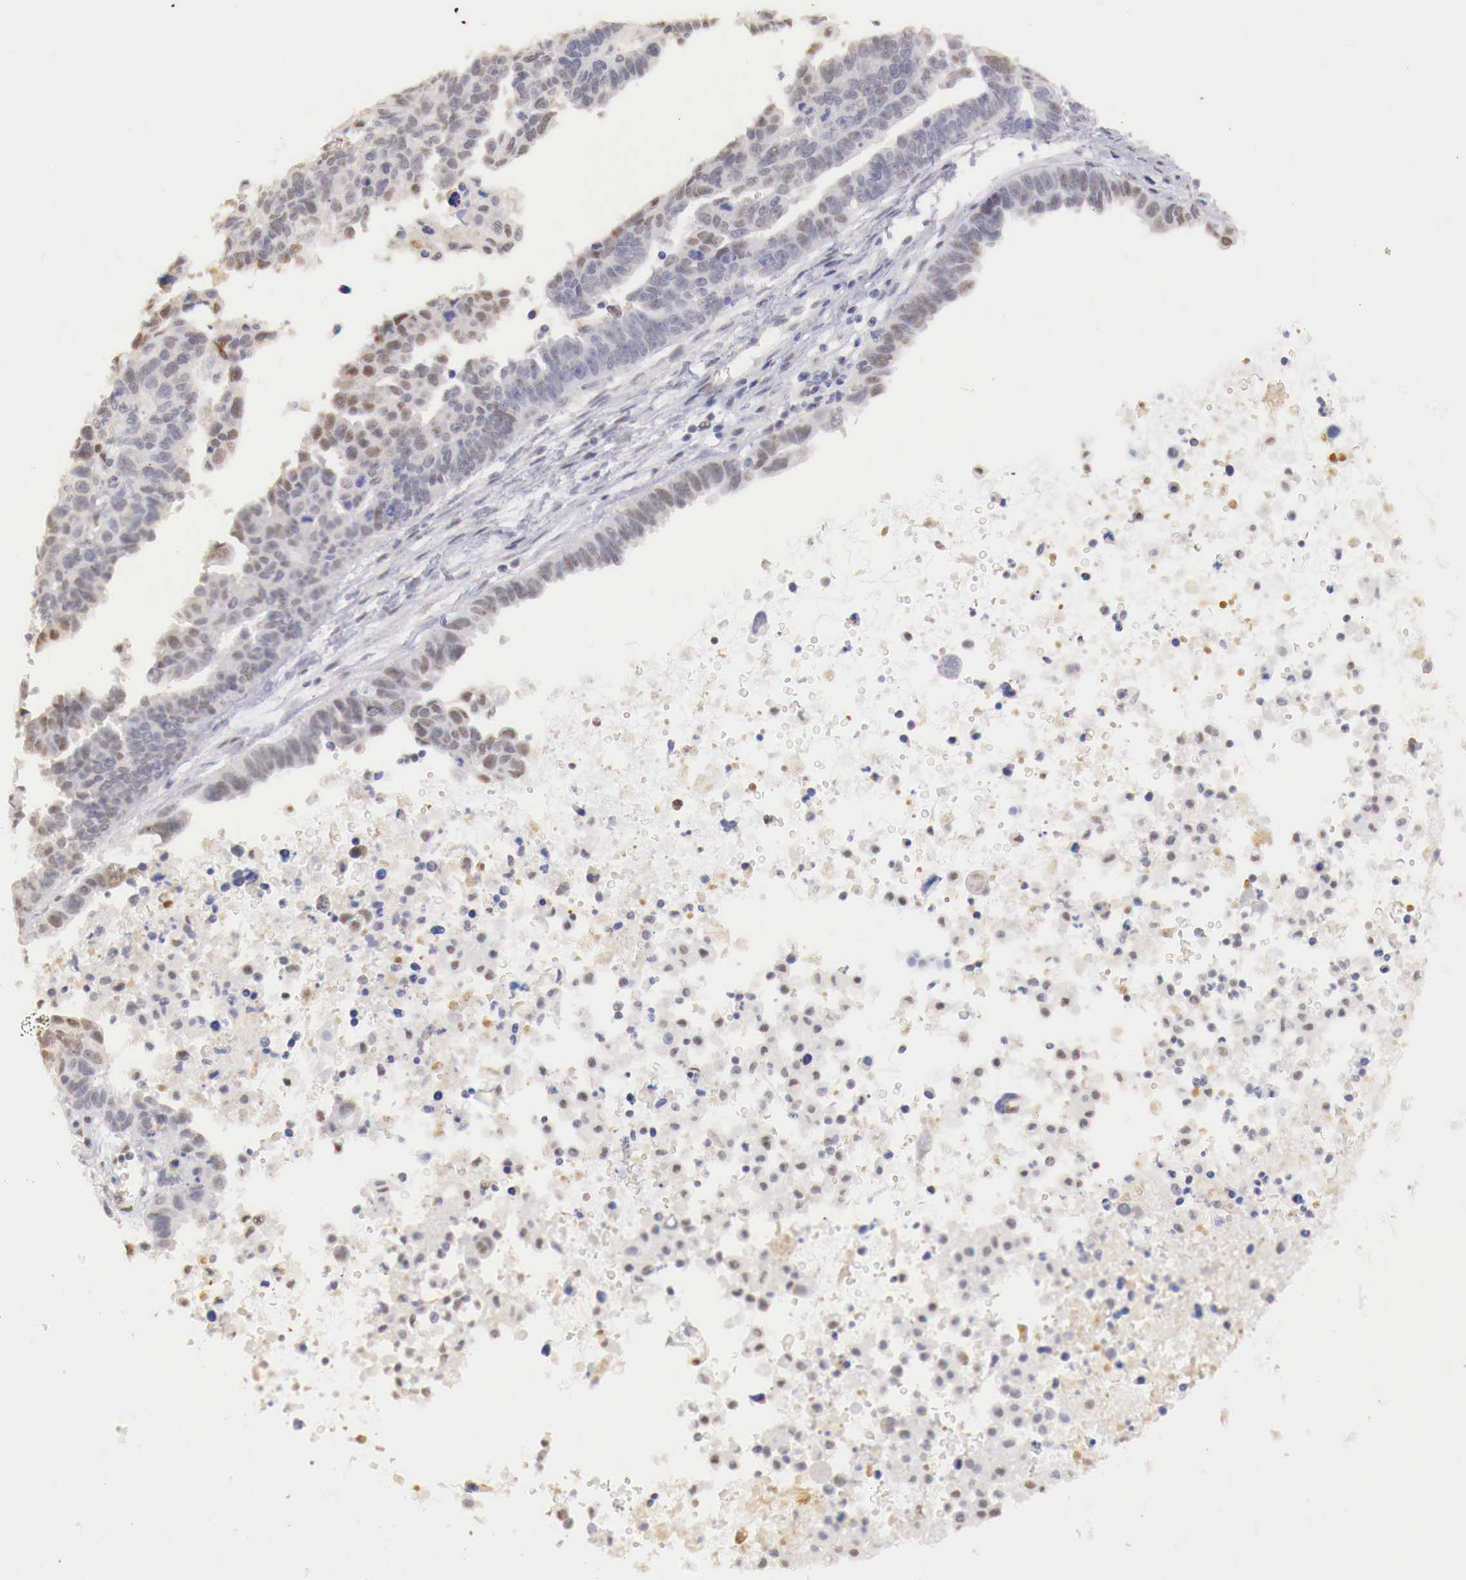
{"staining": {"intensity": "weak", "quantity": "25%-75%", "location": "nuclear"}, "tissue": "ovarian cancer", "cell_type": "Tumor cells", "image_type": "cancer", "snomed": [{"axis": "morphology", "description": "Carcinoma, endometroid"}, {"axis": "morphology", "description": "Cystadenocarcinoma, serous, NOS"}, {"axis": "topography", "description": "Ovary"}], "caption": "A micrograph of human ovarian cancer stained for a protein displays weak nuclear brown staining in tumor cells.", "gene": "UBA1", "patient": {"sex": "female", "age": 45}}